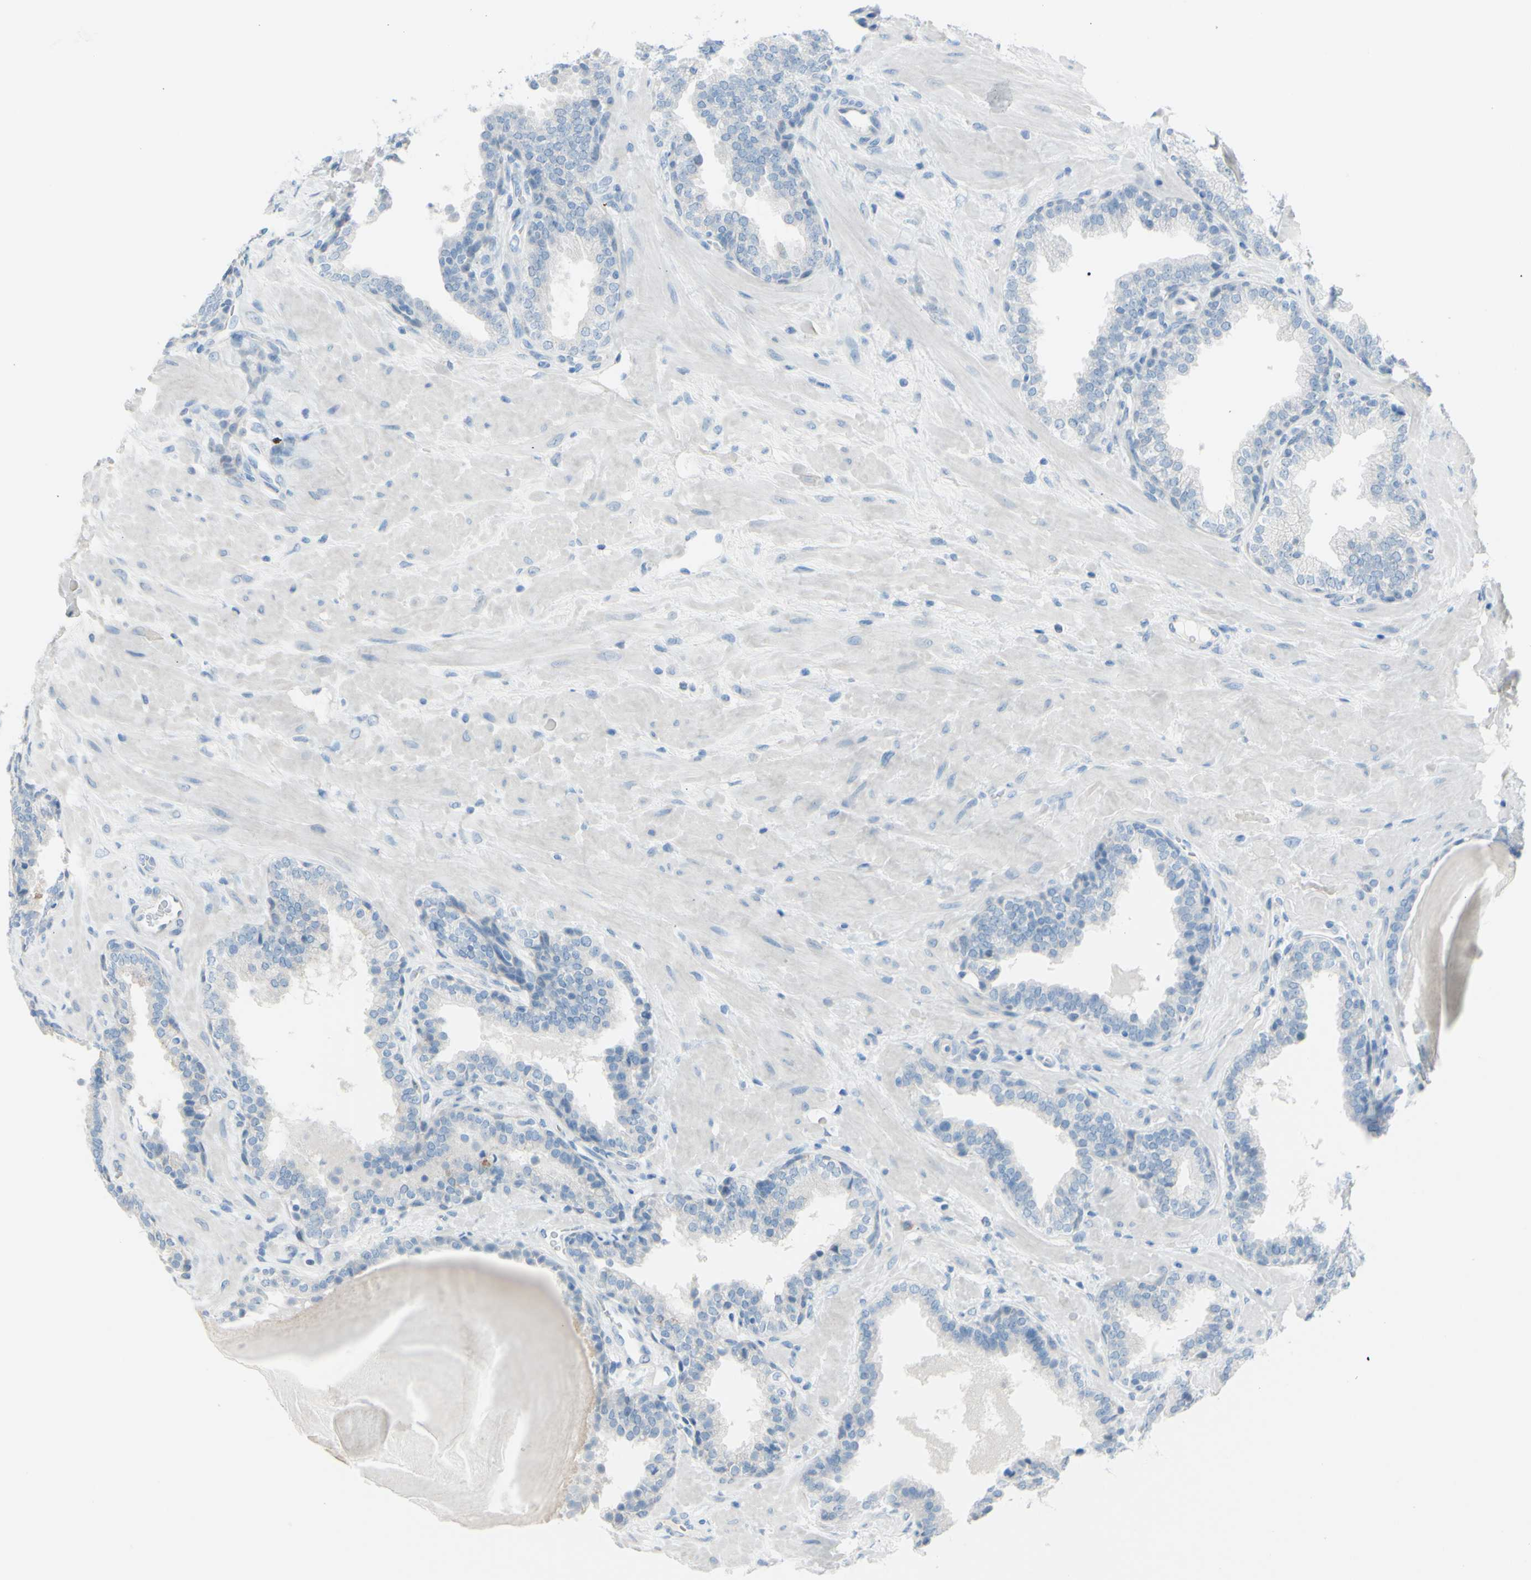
{"staining": {"intensity": "weak", "quantity": "<25%", "location": "cytoplasmic/membranous"}, "tissue": "prostate", "cell_type": "Glandular cells", "image_type": "normal", "snomed": [{"axis": "morphology", "description": "Normal tissue, NOS"}, {"axis": "topography", "description": "Prostate"}], "caption": "Immunohistochemical staining of normal human prostate displays no significant positivity in glandular cells.", "gene": "TFPI2", "patient": {"sex": "male", "age": 51}}